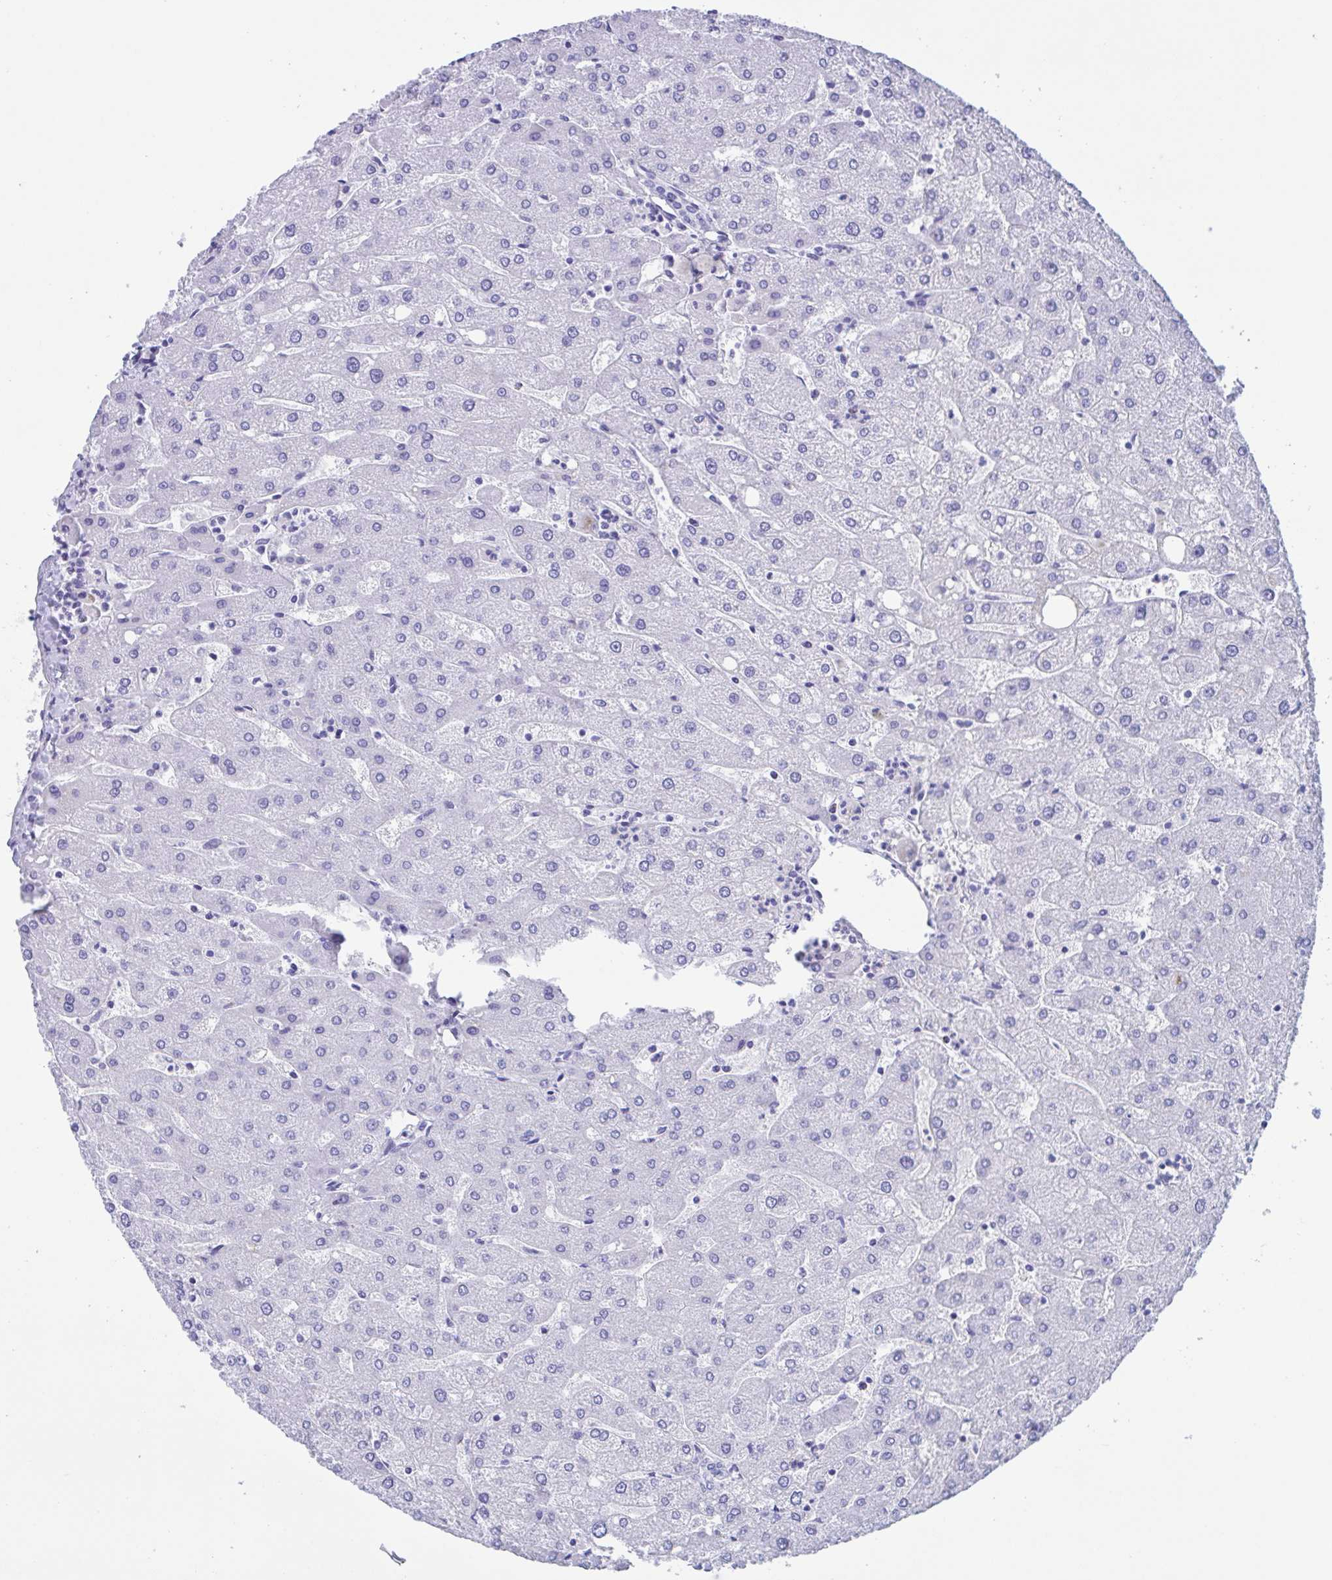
{"staining": {"intensity": "negative", "quantity": "none", "location": "none"}, "tissue": "liver", "cell_type": "Cholangiocytes", "image_type": "normal", "snomed": [{"axis": "morphology", "description": "Normal tissue, NOS"}, {"axis": "topography", "description": "Liver"}], "caption": "This photomicrograph is of normal liver stained with immunohistochemistry to label a protein in brown with the nuclei are counter-stained blue. There is no staining in cholangiocytes.", "gene": "ZNF850", "patient": {"sex": "male", "age": 67}}